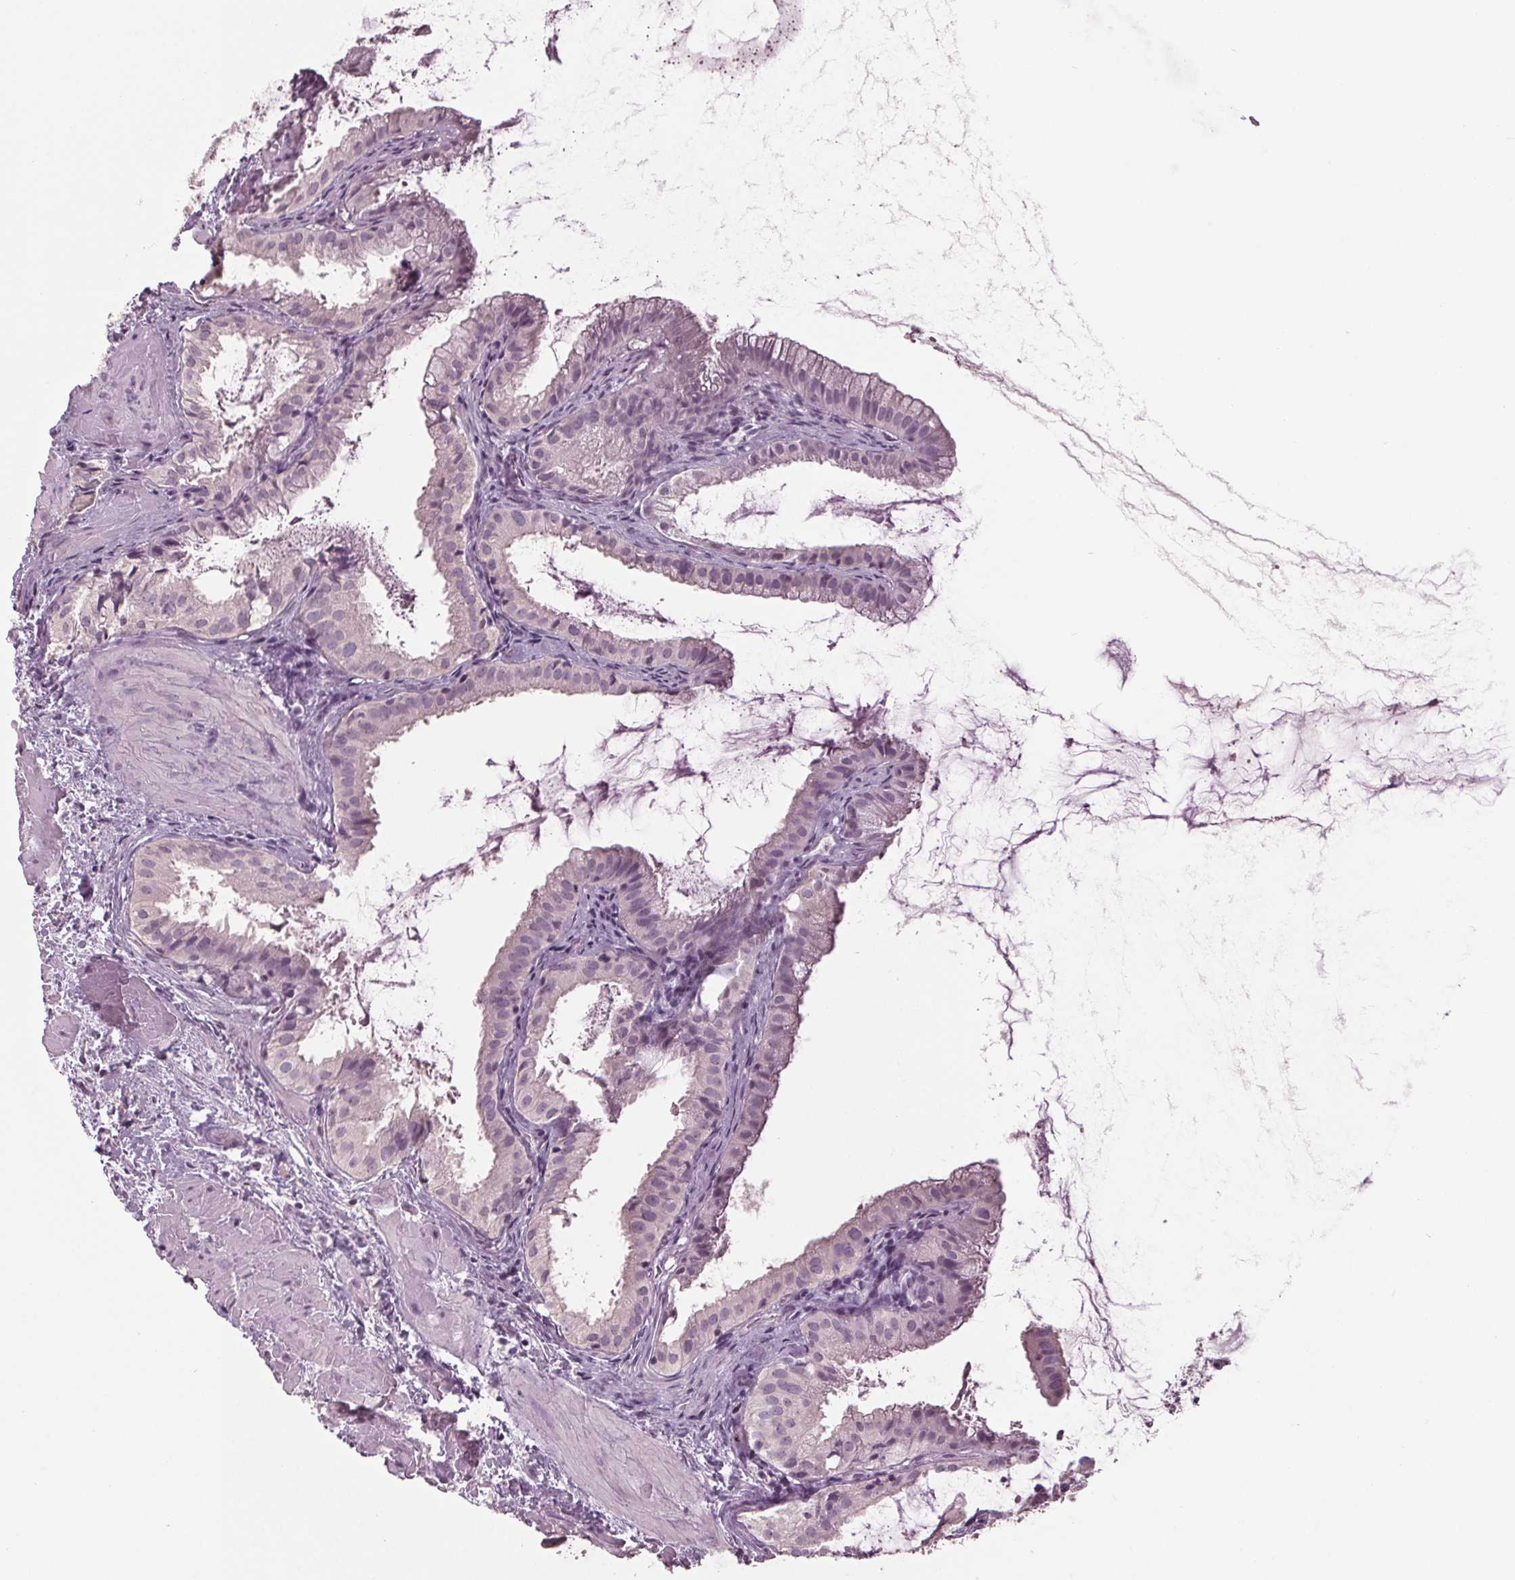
{"staining": {"intensity": "negative", "quantity": "none", "location": "none"}, "tissue": "gallbladder", "cell_type": "Glandular cells", "image_type": "normal", "snomed": [{"axis": "morphology", "description": "Normal tissue, NOS"}, {"axis": "topography", "description": "Gallbladder"}], "caption": "The micrograph reveals no significant expression in glandular cells of gallbladder.", "gene": "TNNC2", "patient": {"sex": "male", "age": 70}}